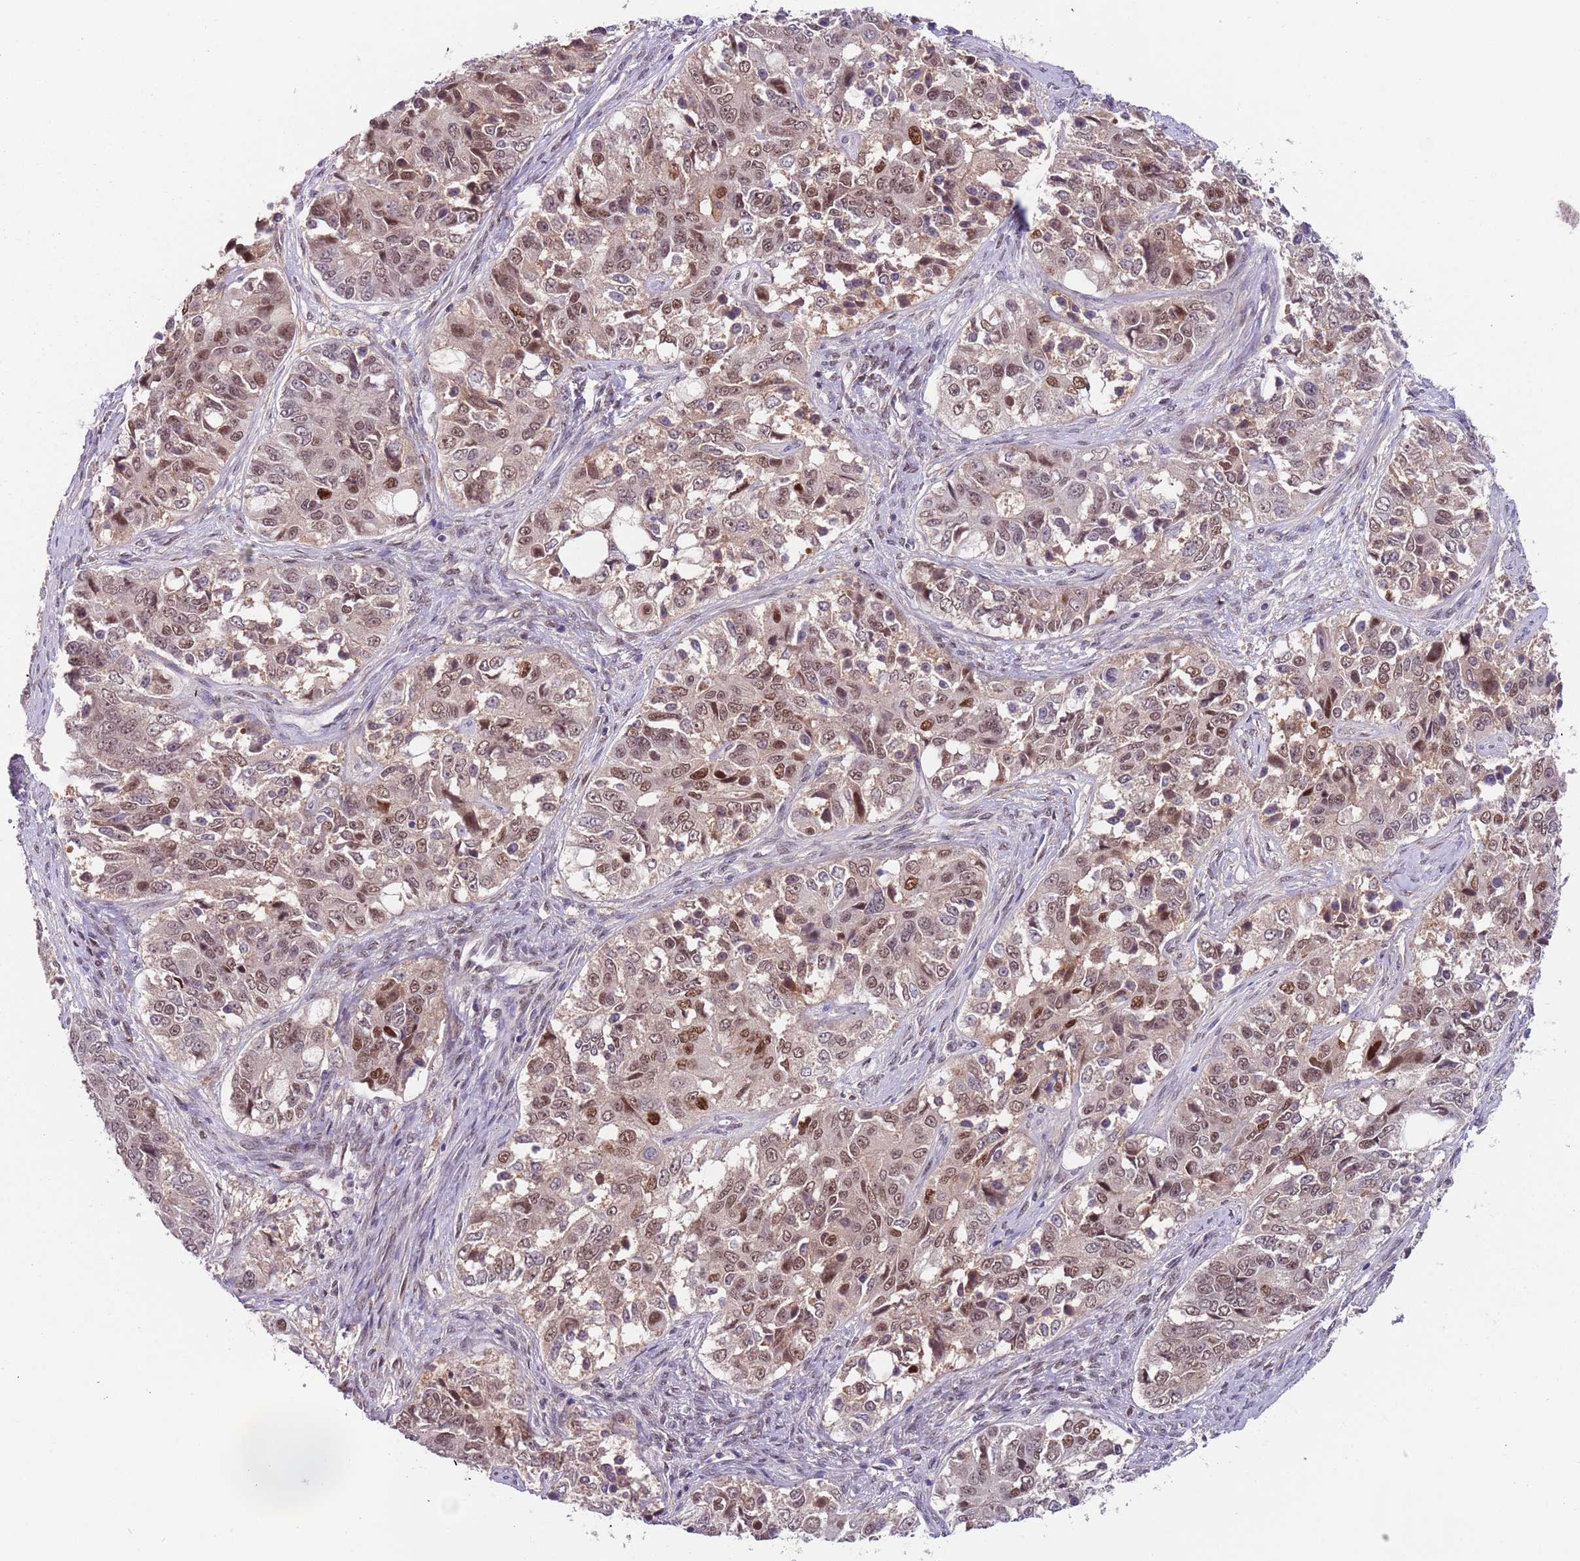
{"staining": {"intensity": "moderate", "quantity": ">75%", "location": "nuclear"}, "tissue": "ovarian cancer", "cell_type": "Tumor cells", "image_type": "cancer", "snomed": [{"axis": "morphology", "description": "Carcinoma, endometroid"}, {"axis": "topography", "description": "Ovary"}], "caption": "Moderate nuclear positivity is appreciated in approximately >75% of tumor cells in endometroid carcinoma (ovarian).", "gene": "RMND5B", "patient": {"sex": "female", "age": 51}}